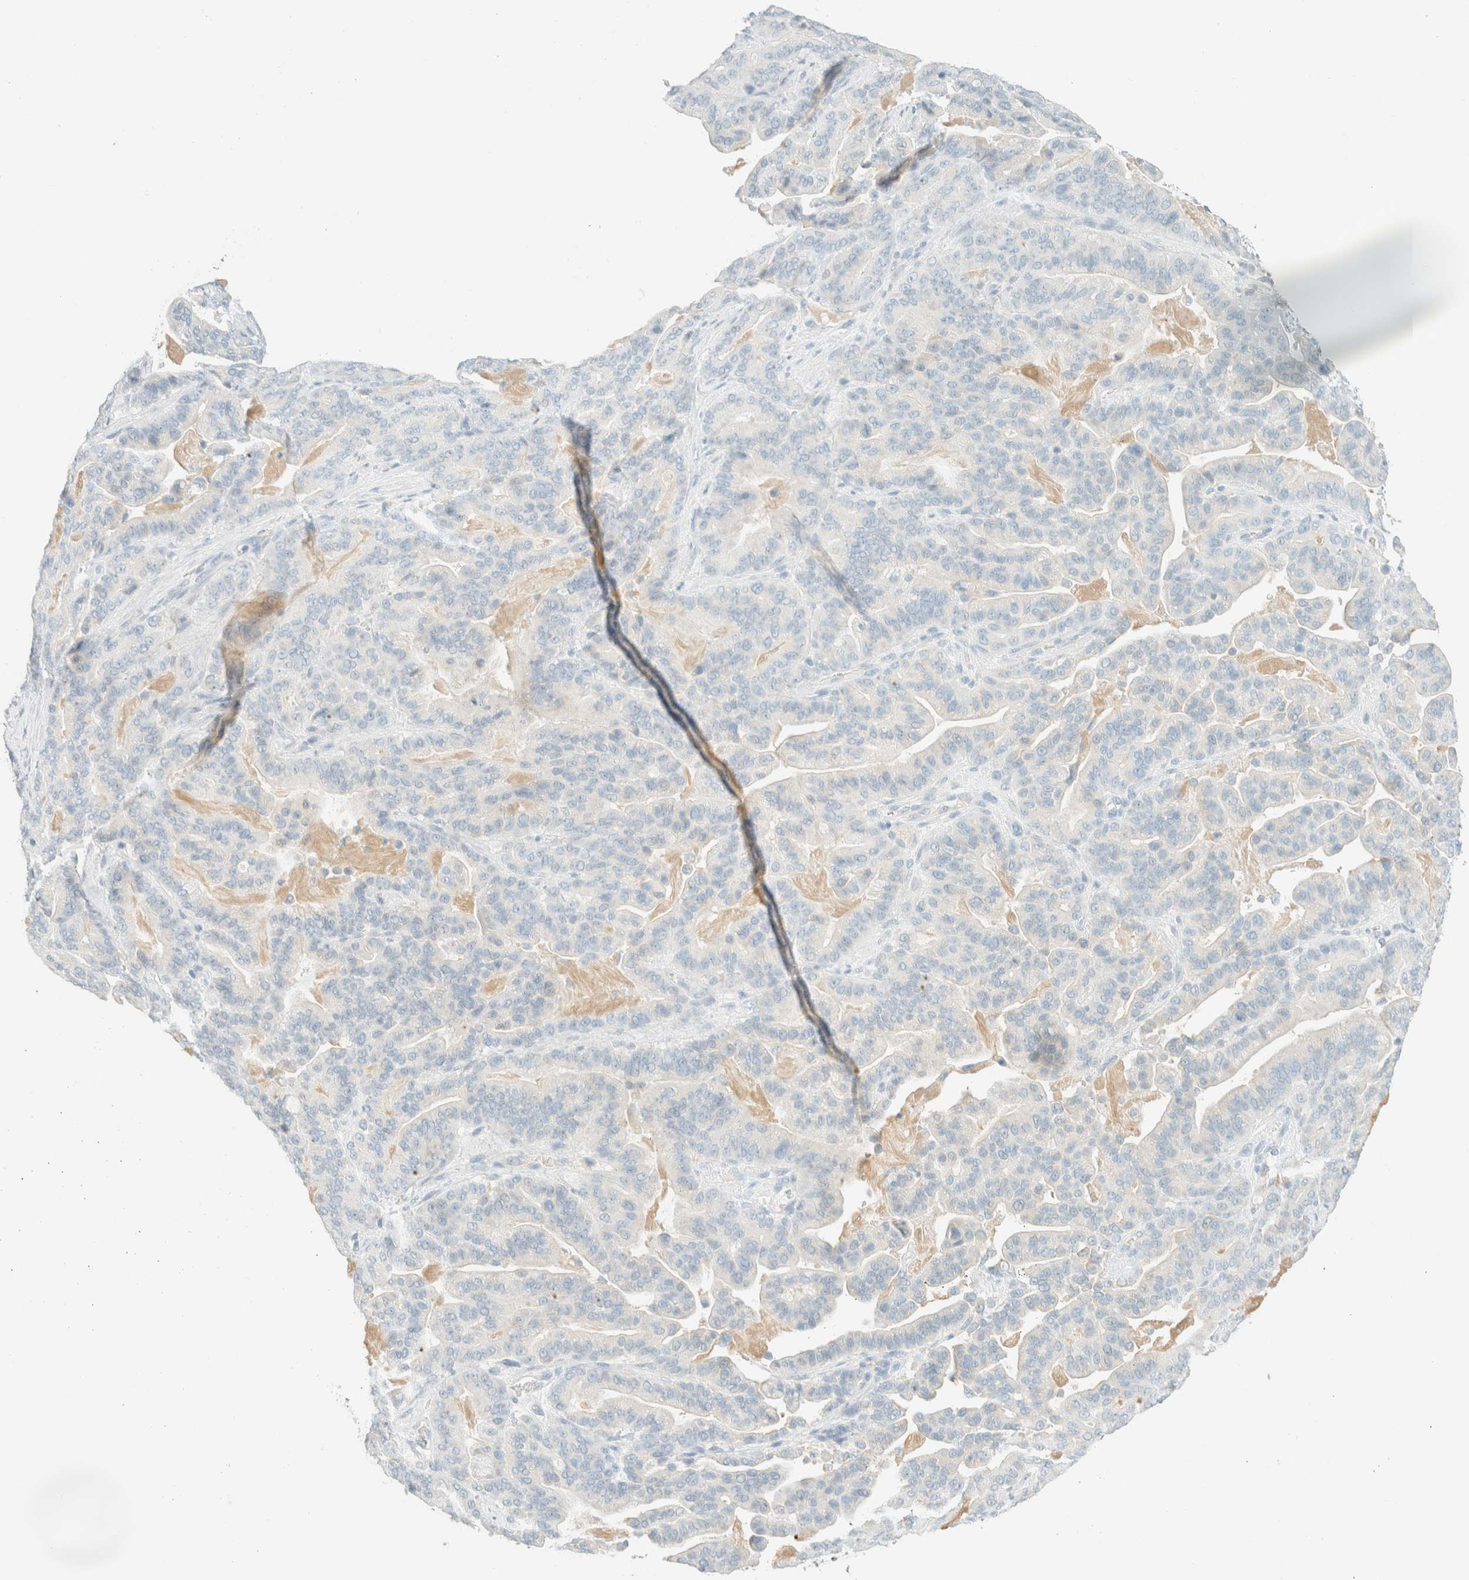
{"staining": {"intensity": "negative", "quantity": "none", "location": "none"}, "tissue": "pancreatic cancer", "cell_type": "Tumor cells", "image_type": "cancer", "snomed": [{"axis": "morphology", "description": "Adenocarcinoma, NOS"}, {"axis": "topography", "description": "Pancreas"}], "caption": "High magnification brightfield microscopy of pancreatic cancer stained with DAB (brown) and counterstained with hematoxylin (blue): tumor cells show no significant expression.", "gene": "GPA33", "patient": {"sex": "male", "age": 63}}